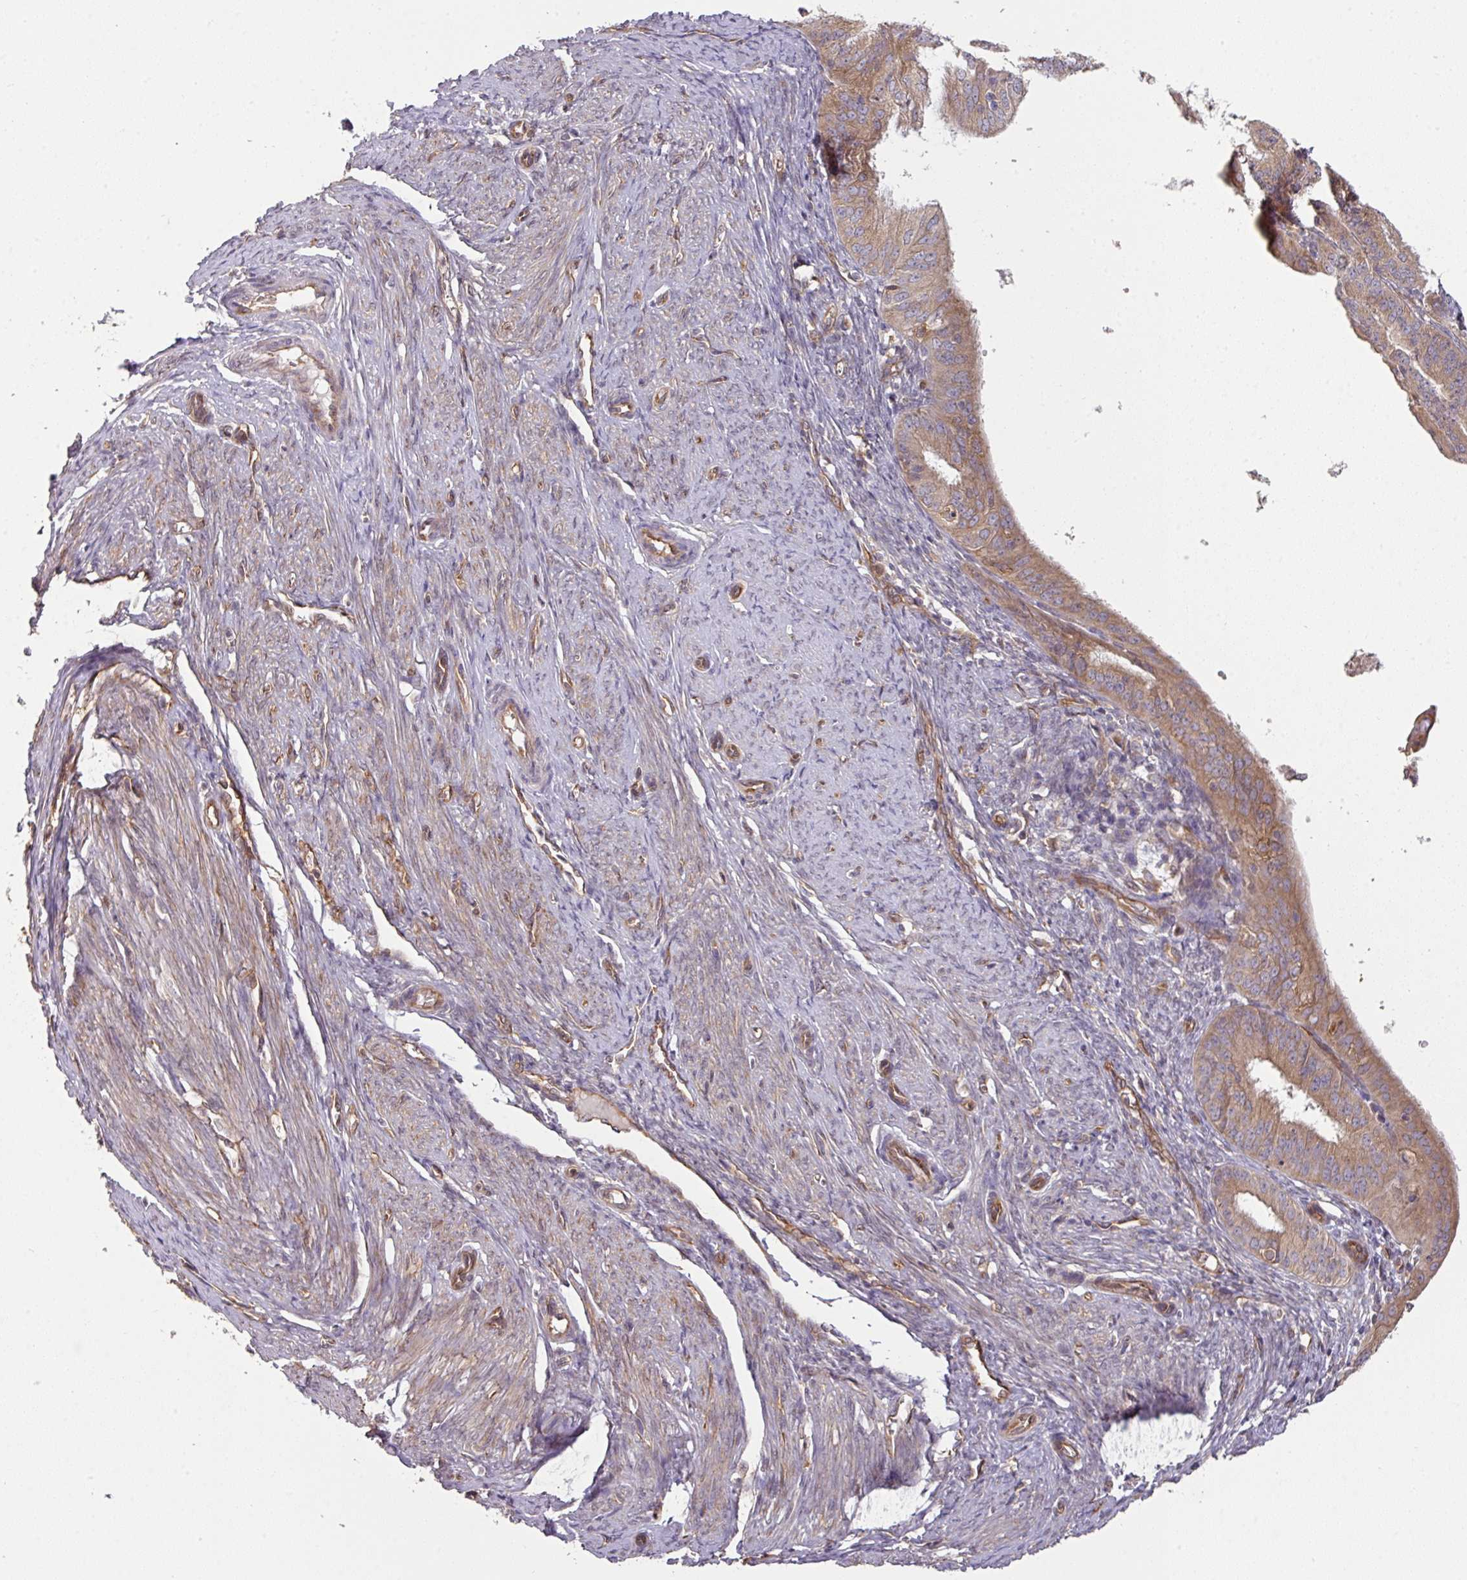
{"staining": {"intensity": "moderate", "quantity": ">75%", "location": "cytoplasmic/membranous"}, "tissue": "endometrial cancer", "cell_type": "Tumor cells", "image_type": "cancer", "snomed": [{"axis": "morphology", "description": "Adenocarcinoma, NOS"}, {"axis": "topography", "description": "Endometrium"}], "caption": "Protein analysis of adenocarcinoma (endometrial) tissue exhibits moderate cytoplasmic/membranous positivity in about >75% of tumor cells.", "gene": "CYFIP2", "patient": {"sex": "female", "age": 51}}